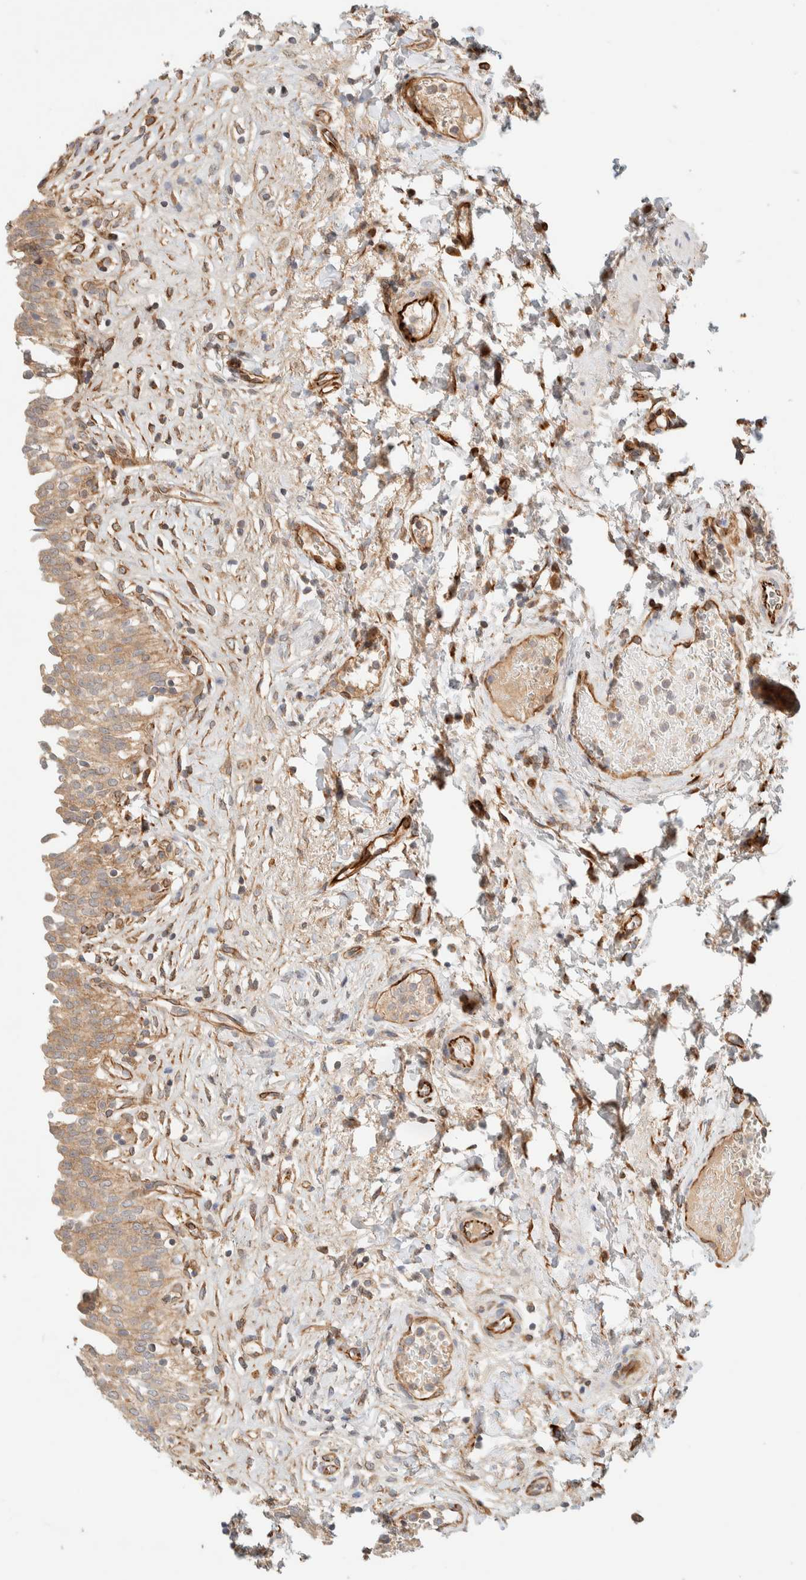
{"staining": {"intensity": "weak", "quantity": ">75%", "location": "cytoplasmic/membranous"}, "tissue": "urinary bladder", "cell_type": "Urothelial cells", "image_type": "normal", "snomed": [{"axis": "morphology", "description": "Urothelial carcinoma, High grade"}, {"axis": "topography", "description": "Urinary bladder"}], "caption": "Immunohistochemistry (IHC) image of normal urinary bladder: human urinary bladder stained using immunohistochemistry (IHC) exhibits low levels of weak protein expression localized specifically in the cytoplasmic/membranous of urothelial cells, appearing as a cytoplasmic/membranous brown color.", "gene": "FAT1", "patient": {"sex": "male", "age": 46}}